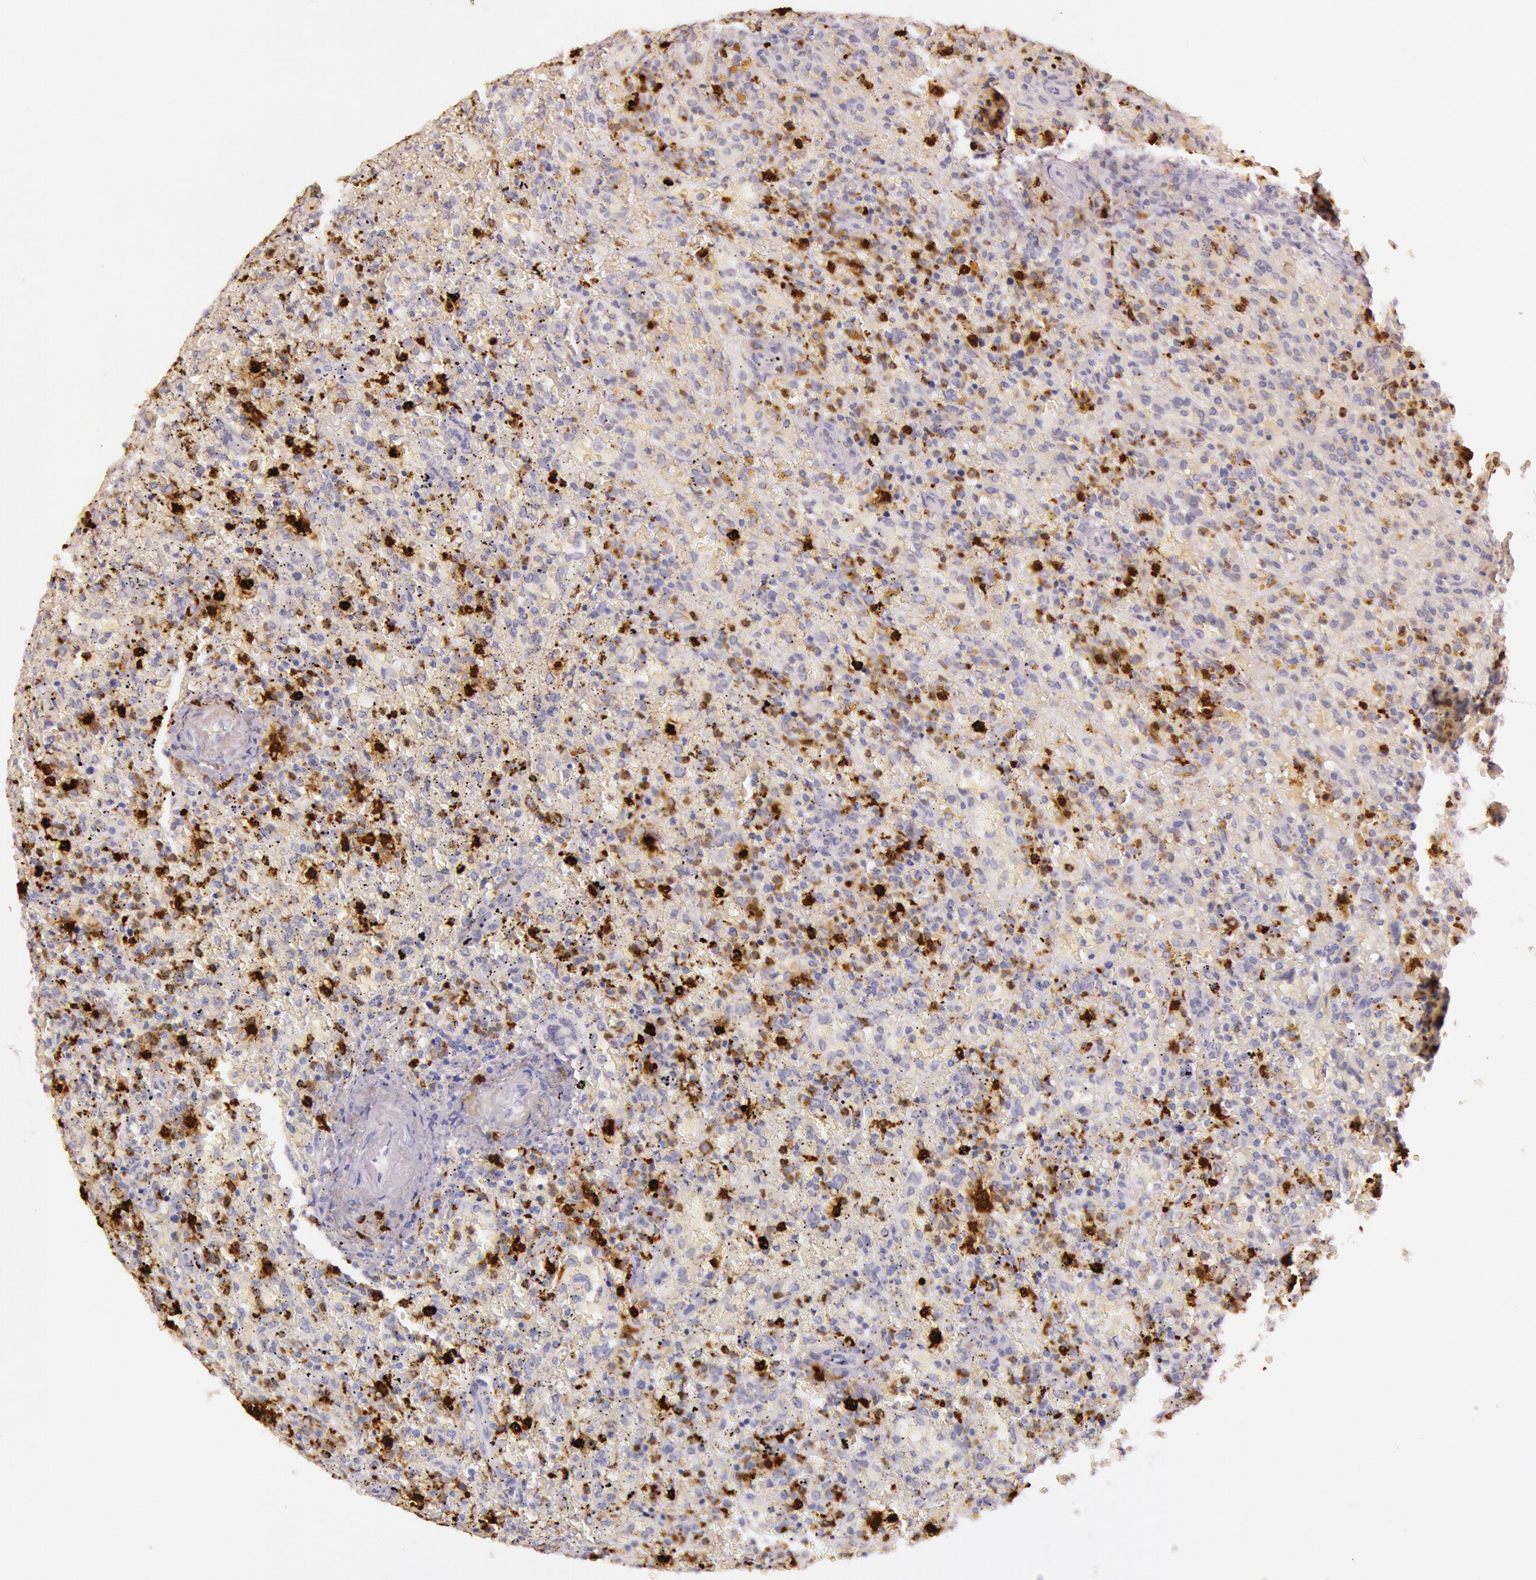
{"staining": {"intensity": "negative", "quantity": "none", "location": "none"}, "tissue": "lymphoma", "cell_type": "Tumor cells", "image_type": "cancer", "snomed": [{"axis": "morphology", "description": "Malignant lymphoma, non-Hodgkin's type, High grade"}, {"axis": "topography", "description": "Spleen"}, {"axis": "topography", "description": "Lymph node"}], "caption": "Immunohistochemistry of lymphoma reveals no staining in tumor cells.", "gene": "KDM6A", "patient": {"sex": "female", "age": 70}}